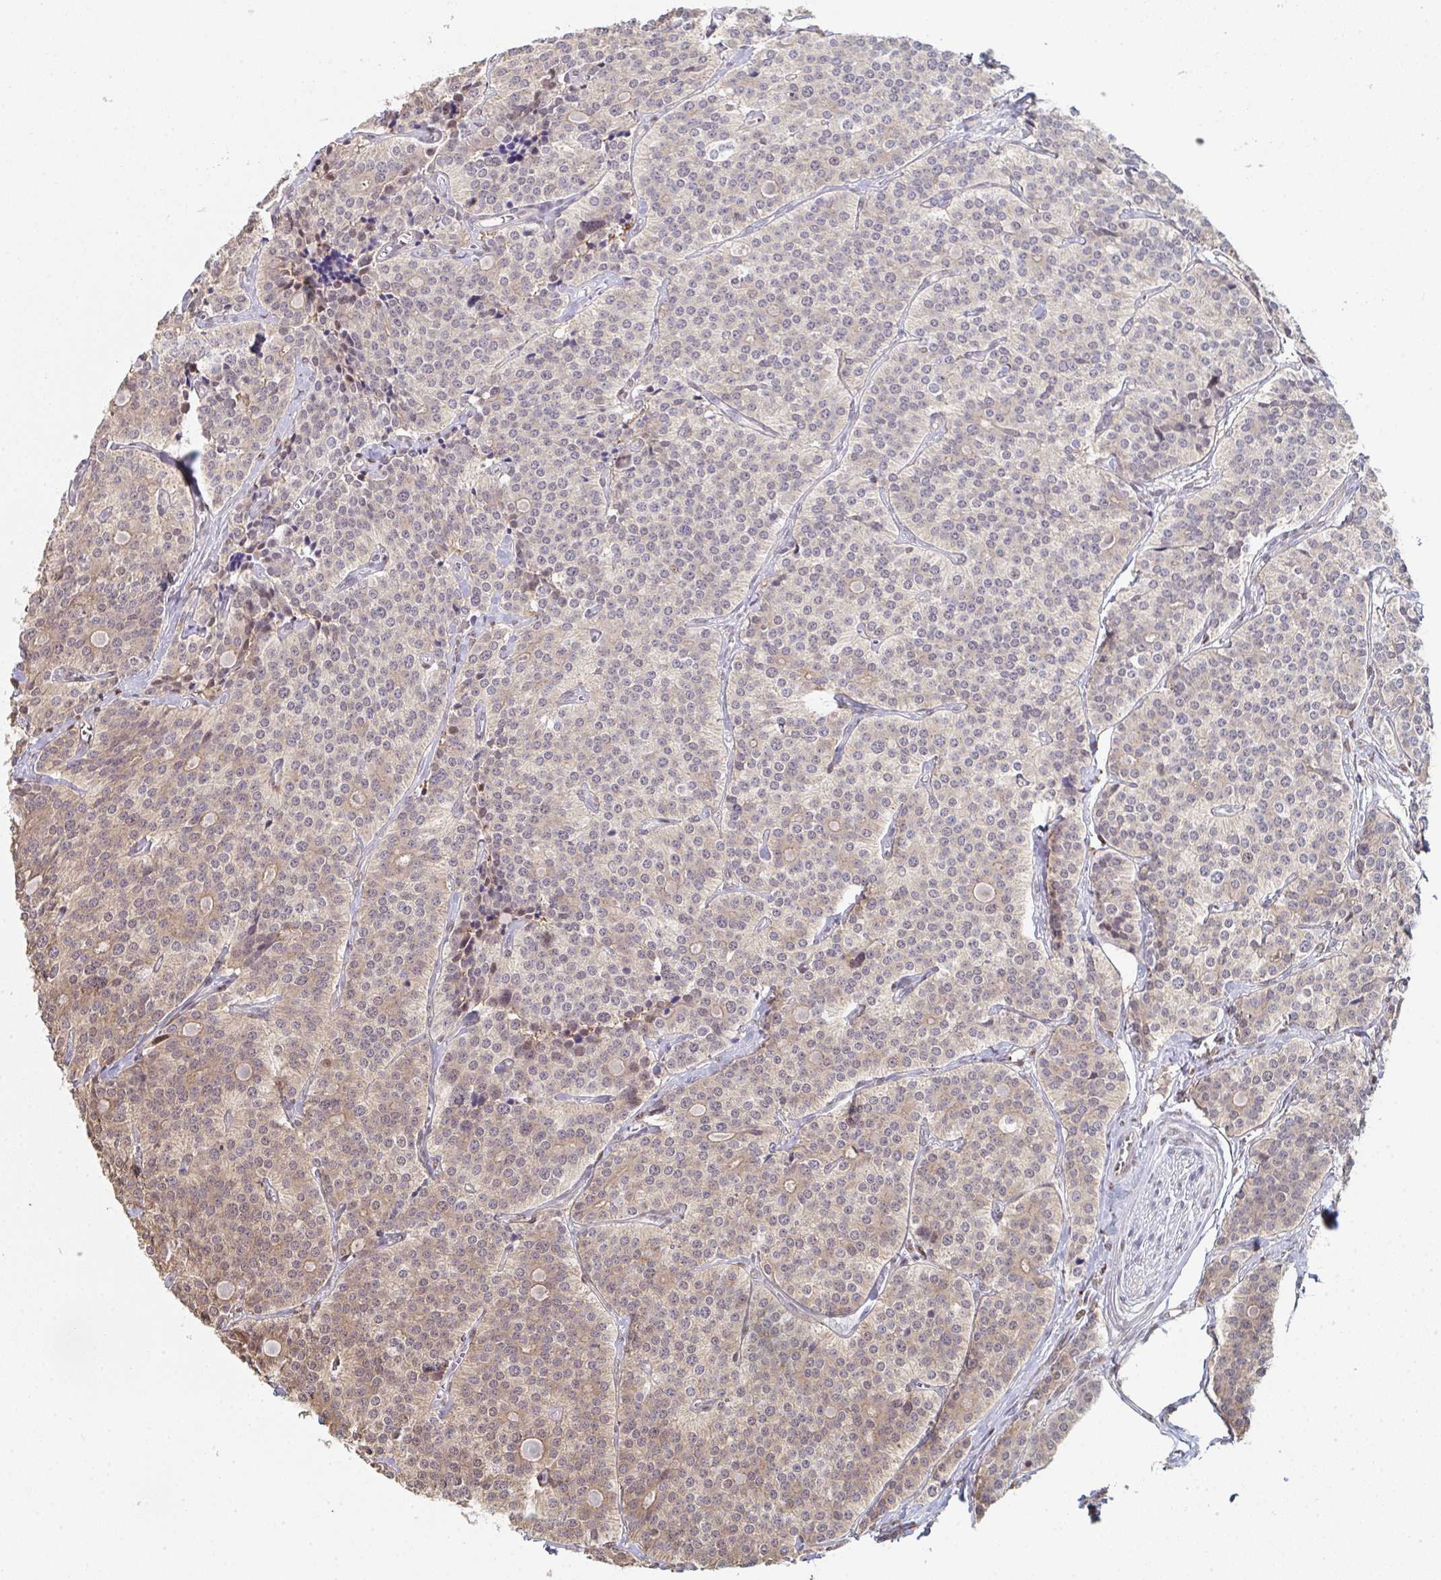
{"staining": {"intensity": "moderate", "quantity": "<25%", "location": "cytoplasmic/membranous"}, "tissue": "carcinoid", "cell_type": "Tumor cells", "image_type": "cancer", "snomed": [{"axis": "morphology", "description": "Carcinoid, malignant, NOS"}, {"axis": "topography", "description": "Small intestine"}], "caption": "Approximately <25% of tumor cells in human carcinoid reveal moderate cytoplasmic/membranous protein expression as visualized by brown immunohistochemical staining.", "gene": "ACD", "patient": {"sex": "male", "age": 63}}